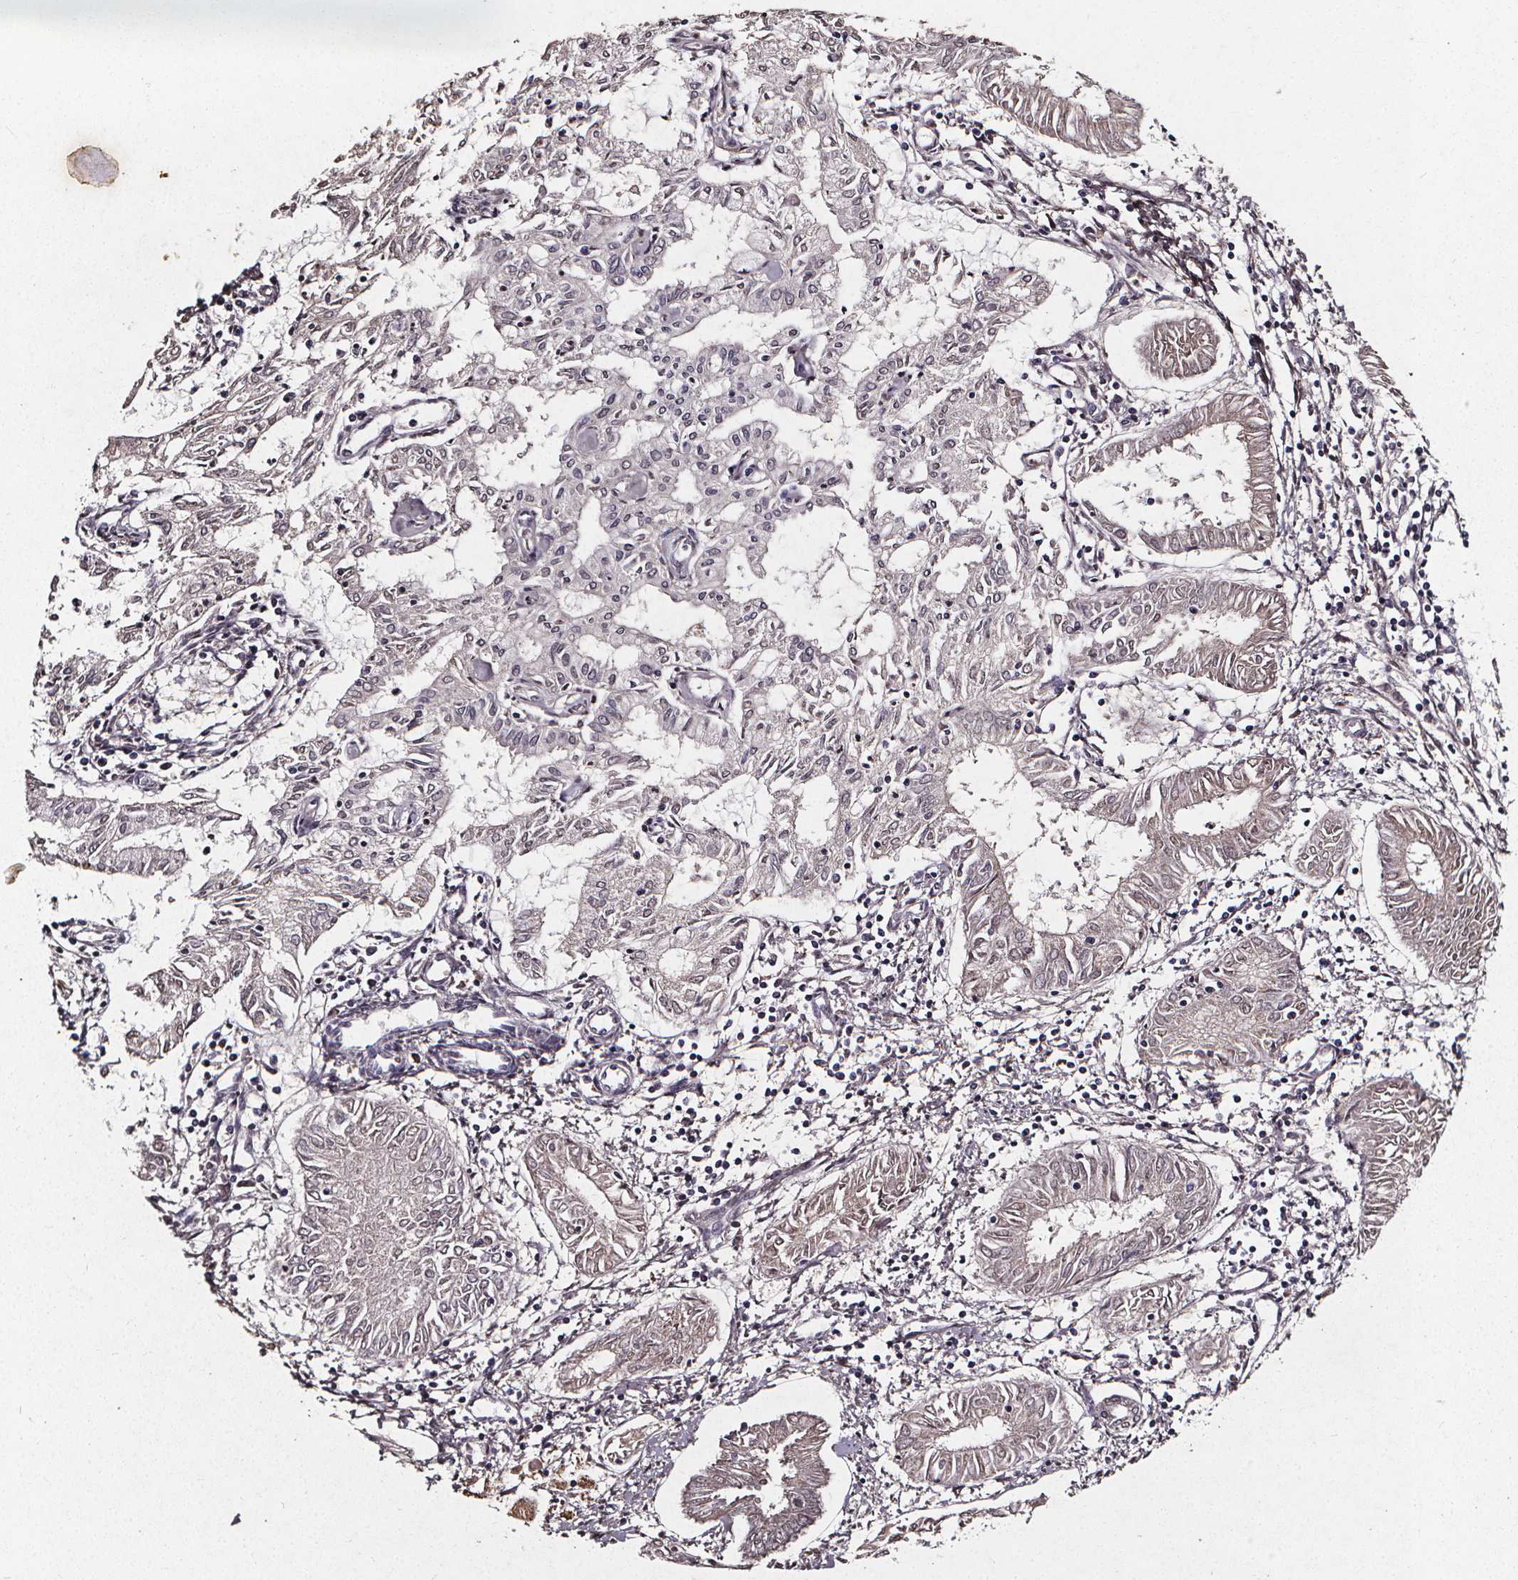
{"staining": {"intensity": "weak", "quantity": "<25%", "location": "cytoplasmic/membranous"}, "tissue": "endometrial cancer", "cell_type": "Tumor cells", "image_type": "cancer", "snomed": [{"axis": "morphology", "description": "Adenocarcinoma, NOS"}, {"axis": "topography", "description": "Endometrium"}], "caption": "Immunohistochemistry (IHC) image of neoplastic tissue: adenocarcinoma (endometrial) stained with DAB (3,3'-diaminobenzidine) demonstrates no significant protein staining in tumor cells.", "gene": "SPAG8", "patient": {"sex": "female", "age": 68}}